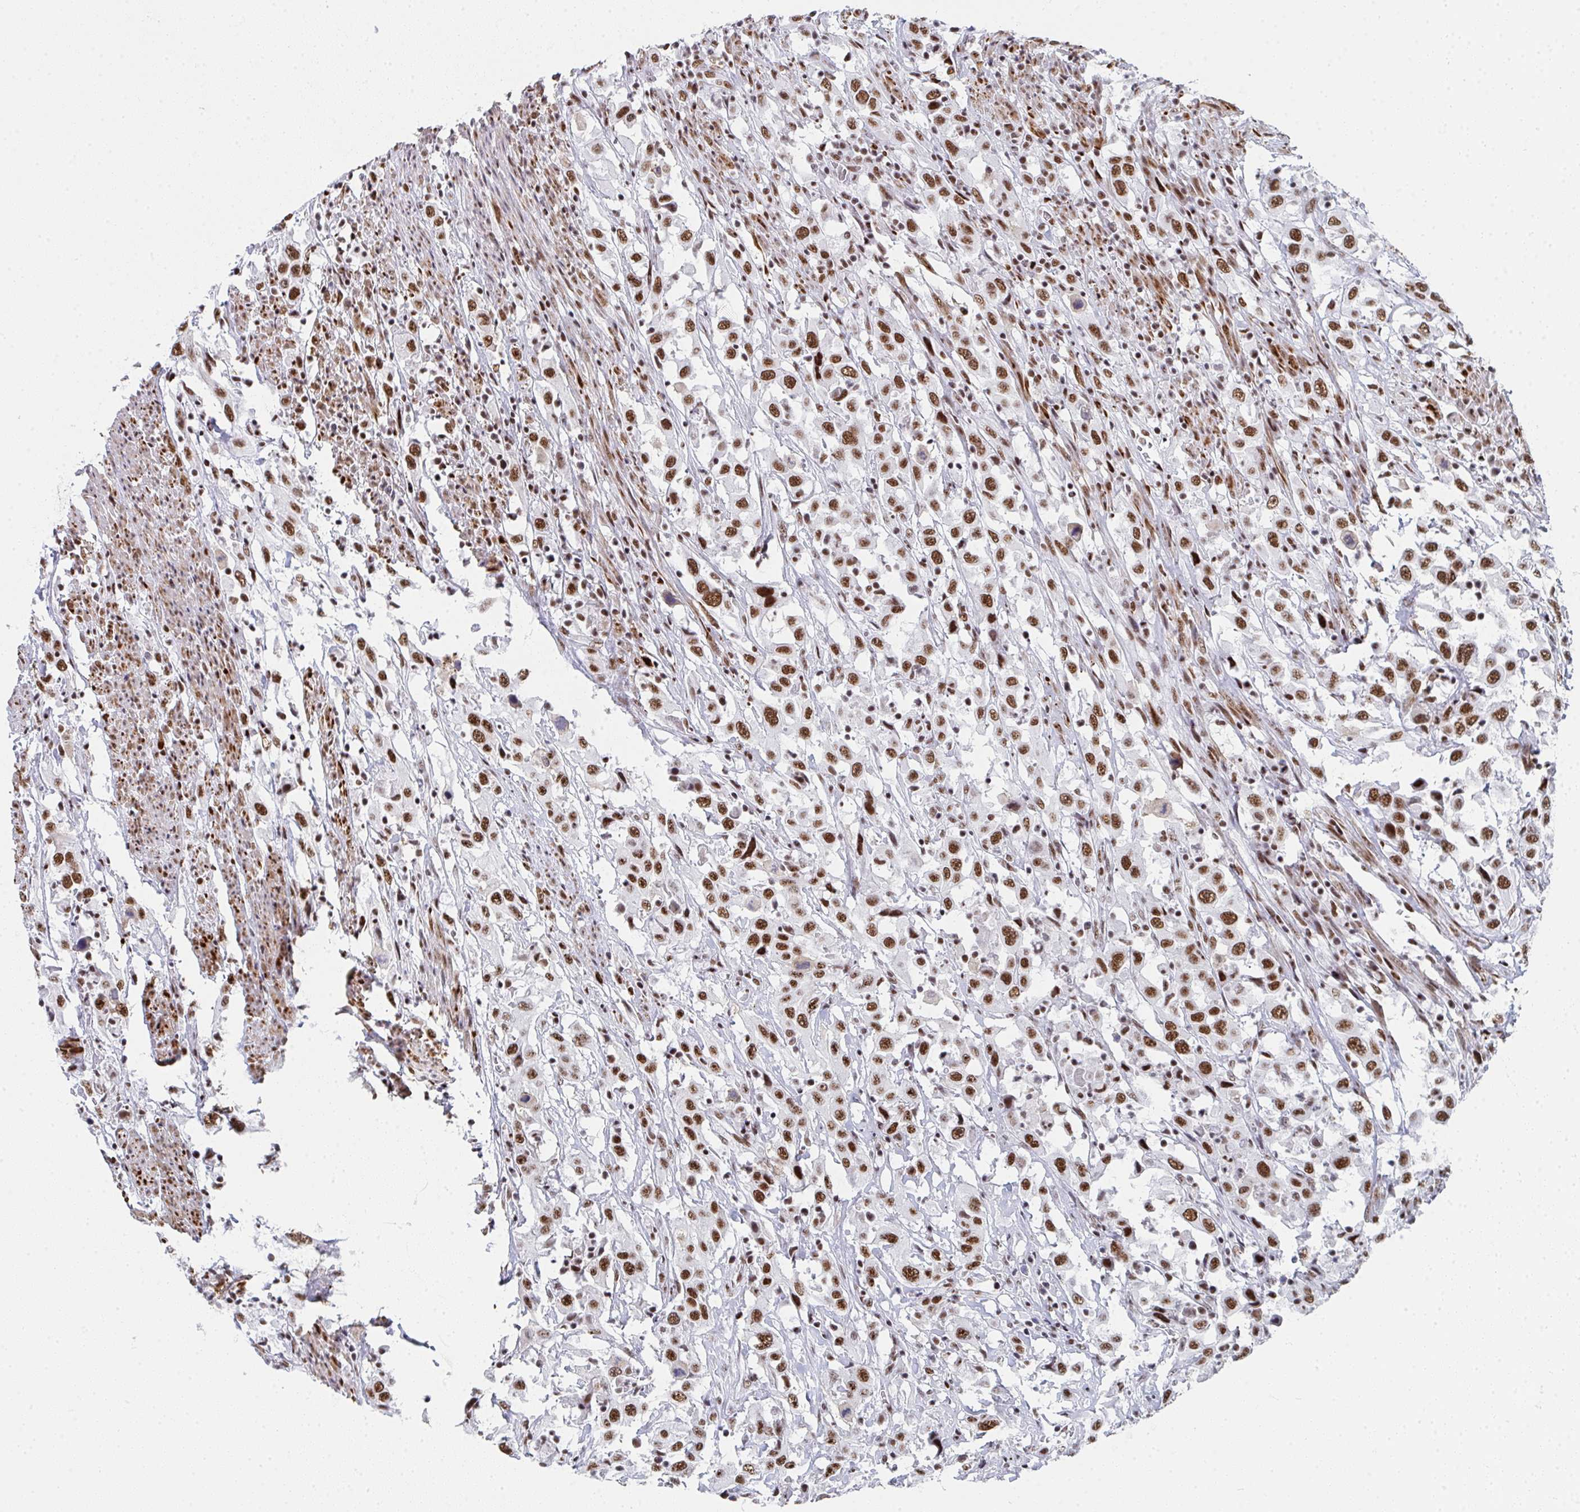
{"staining": {"intensity": "moderate", "quantity": ">75%", "location": "nuclear"}, "tissue": "urothelial cancer", "cell_type": "Tumor cells", "image_type": "cancer", "snomed": [{"axis": "morphology", "description": "Urothelial carcinoma, High grade"}, {"axis": "topography", "description": "Urinary bladder"}], "caption": "An image of urothelial cancer stained for a protein demonstrates moderate nuclear brown staining in tumor cells.", "gene": "SNRNP70", "patient": {"sex": "male", "age": 61}}